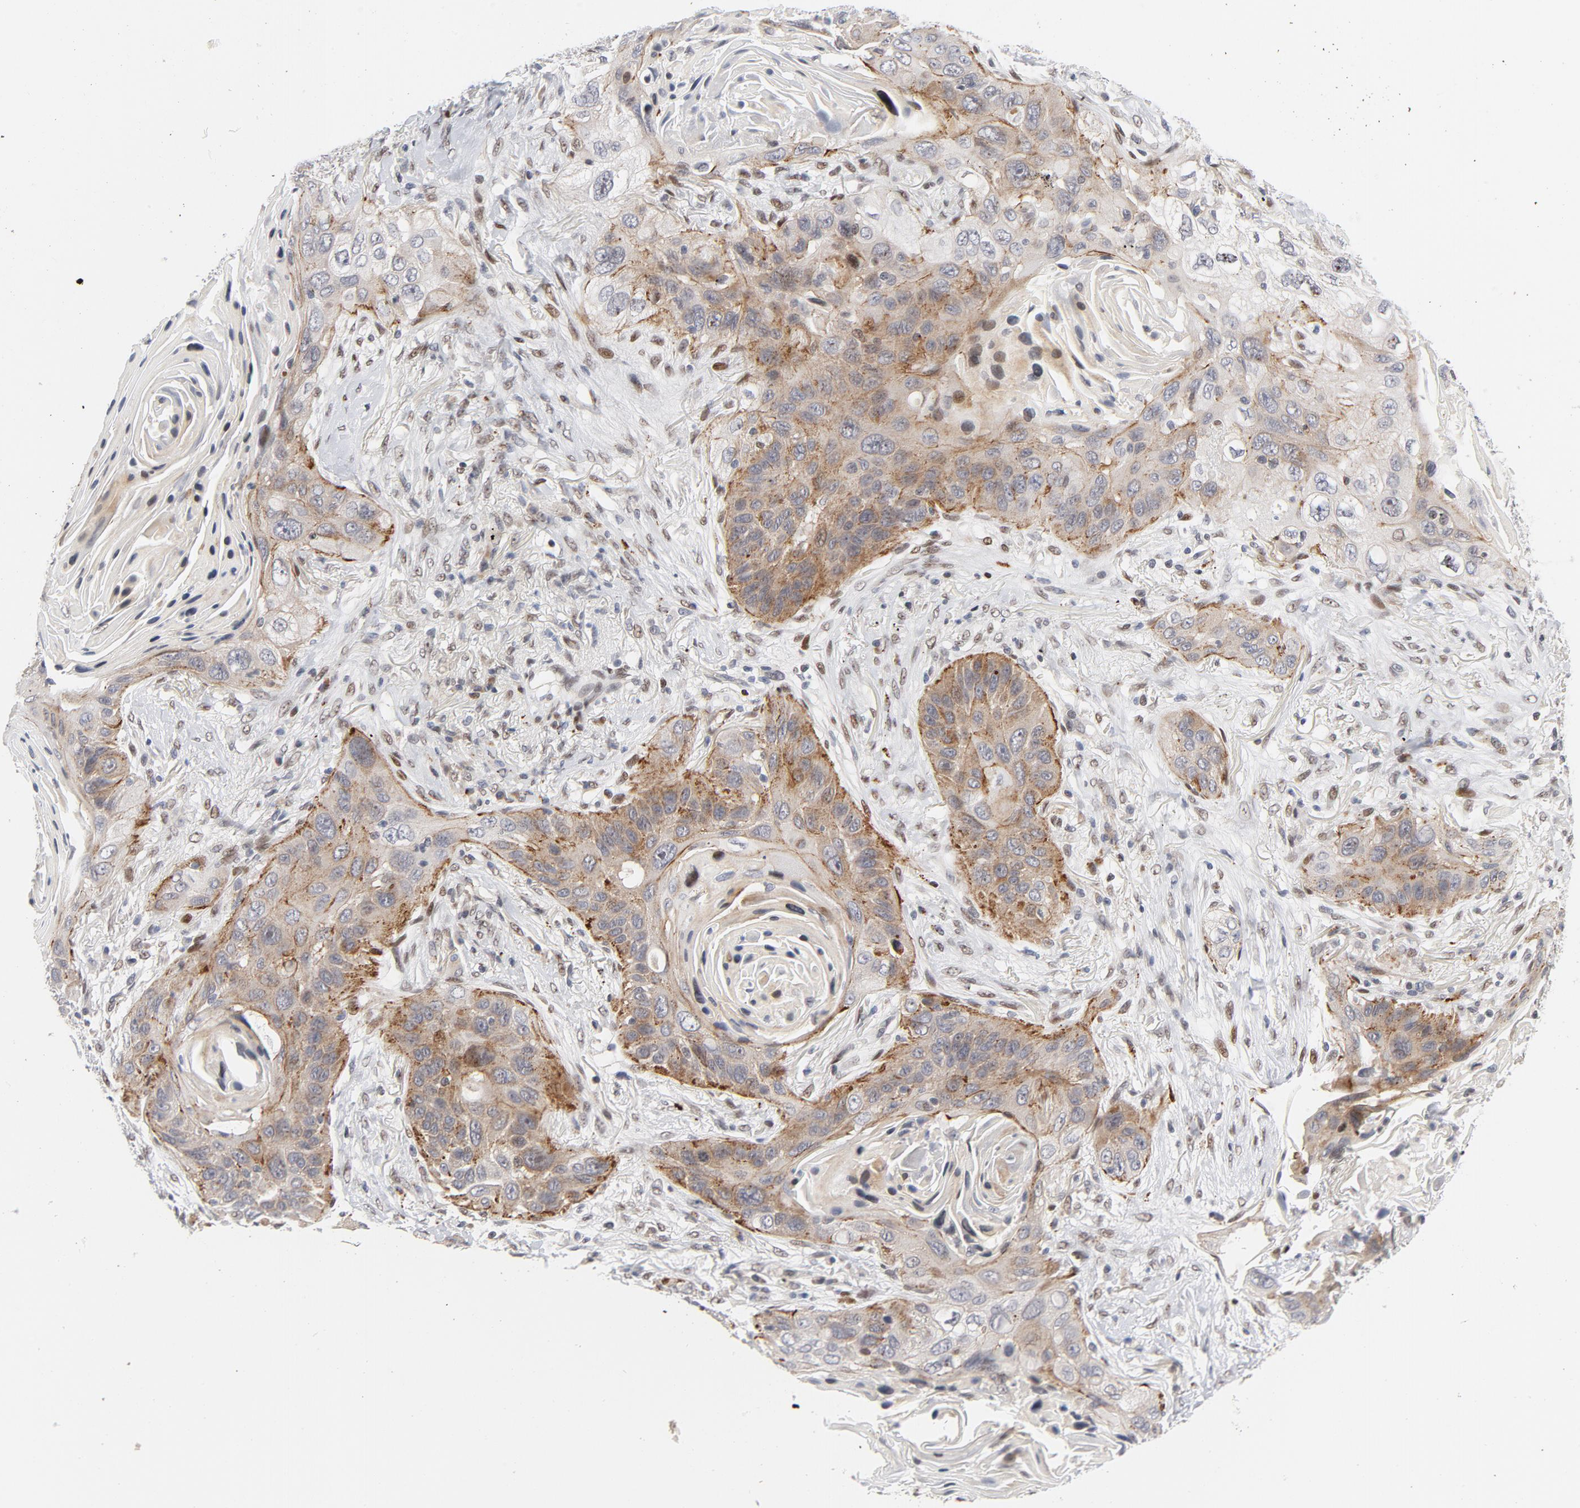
{"staining": {"intensity": "moderate", "quantity": "25%-75%", "location": "cytoplasmic/membranous"}, "tissue": "lung cancer", "cell_type": "Tumor cells", "image_type": "cancer", "snomed": [{"axis": "morphology", "description": "Squamous cell carcinoma, NOS"}, {"axis": "topography", "description": "Lung"}], "caption": "A brown stain shows moderate cytoplasmic/membranous staining of a protein in human squamous cell carcinoma (lung) tumor cells. (brown staining indicates protein expression, while blue staining denotes nuclei).", "gene": "NFIC", "patient": {"sex": "female", "age": 67}}